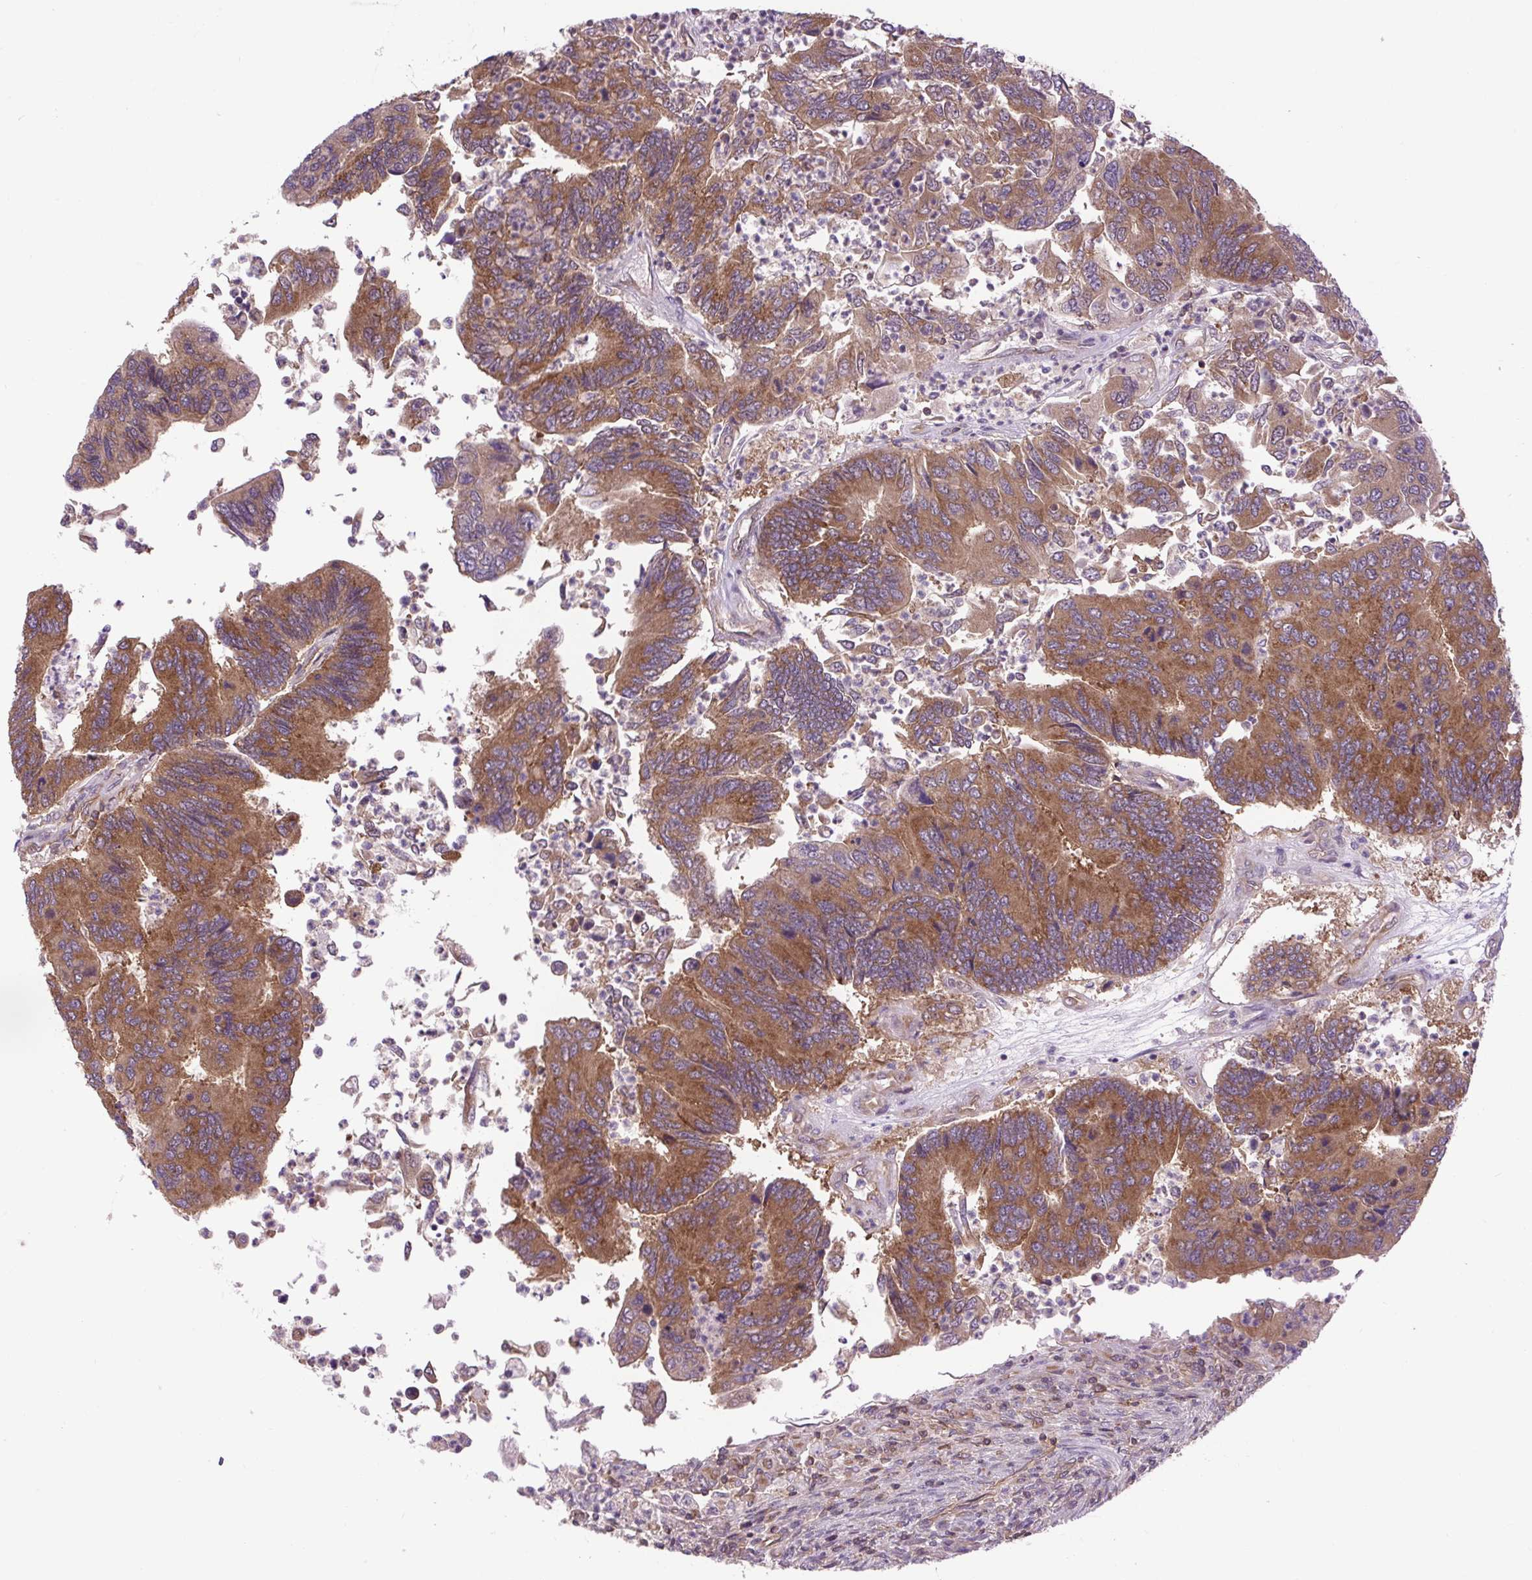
{"staining": {"intensity": "moderate", "quantity": ">75%", "location": "cytoplasmic/membranous"}, "tissue": "colorectal cancer", "cell_type": "Tumor cells", "image_type": "cancer", "snomed": [{"axis": "morphology", "description": "Adenocarcinoma, NOS"}, {"axis": "topography", "description": "Colon"}], "caption": "This image displays IHC staining of colorectal cancer (adenocarcinoma), with medium moderate cytoplasmic/membranous expression in about >75% of tumor cells.", "gene": "PLCG1", "patient": {"sex": "female", "age": 67}}